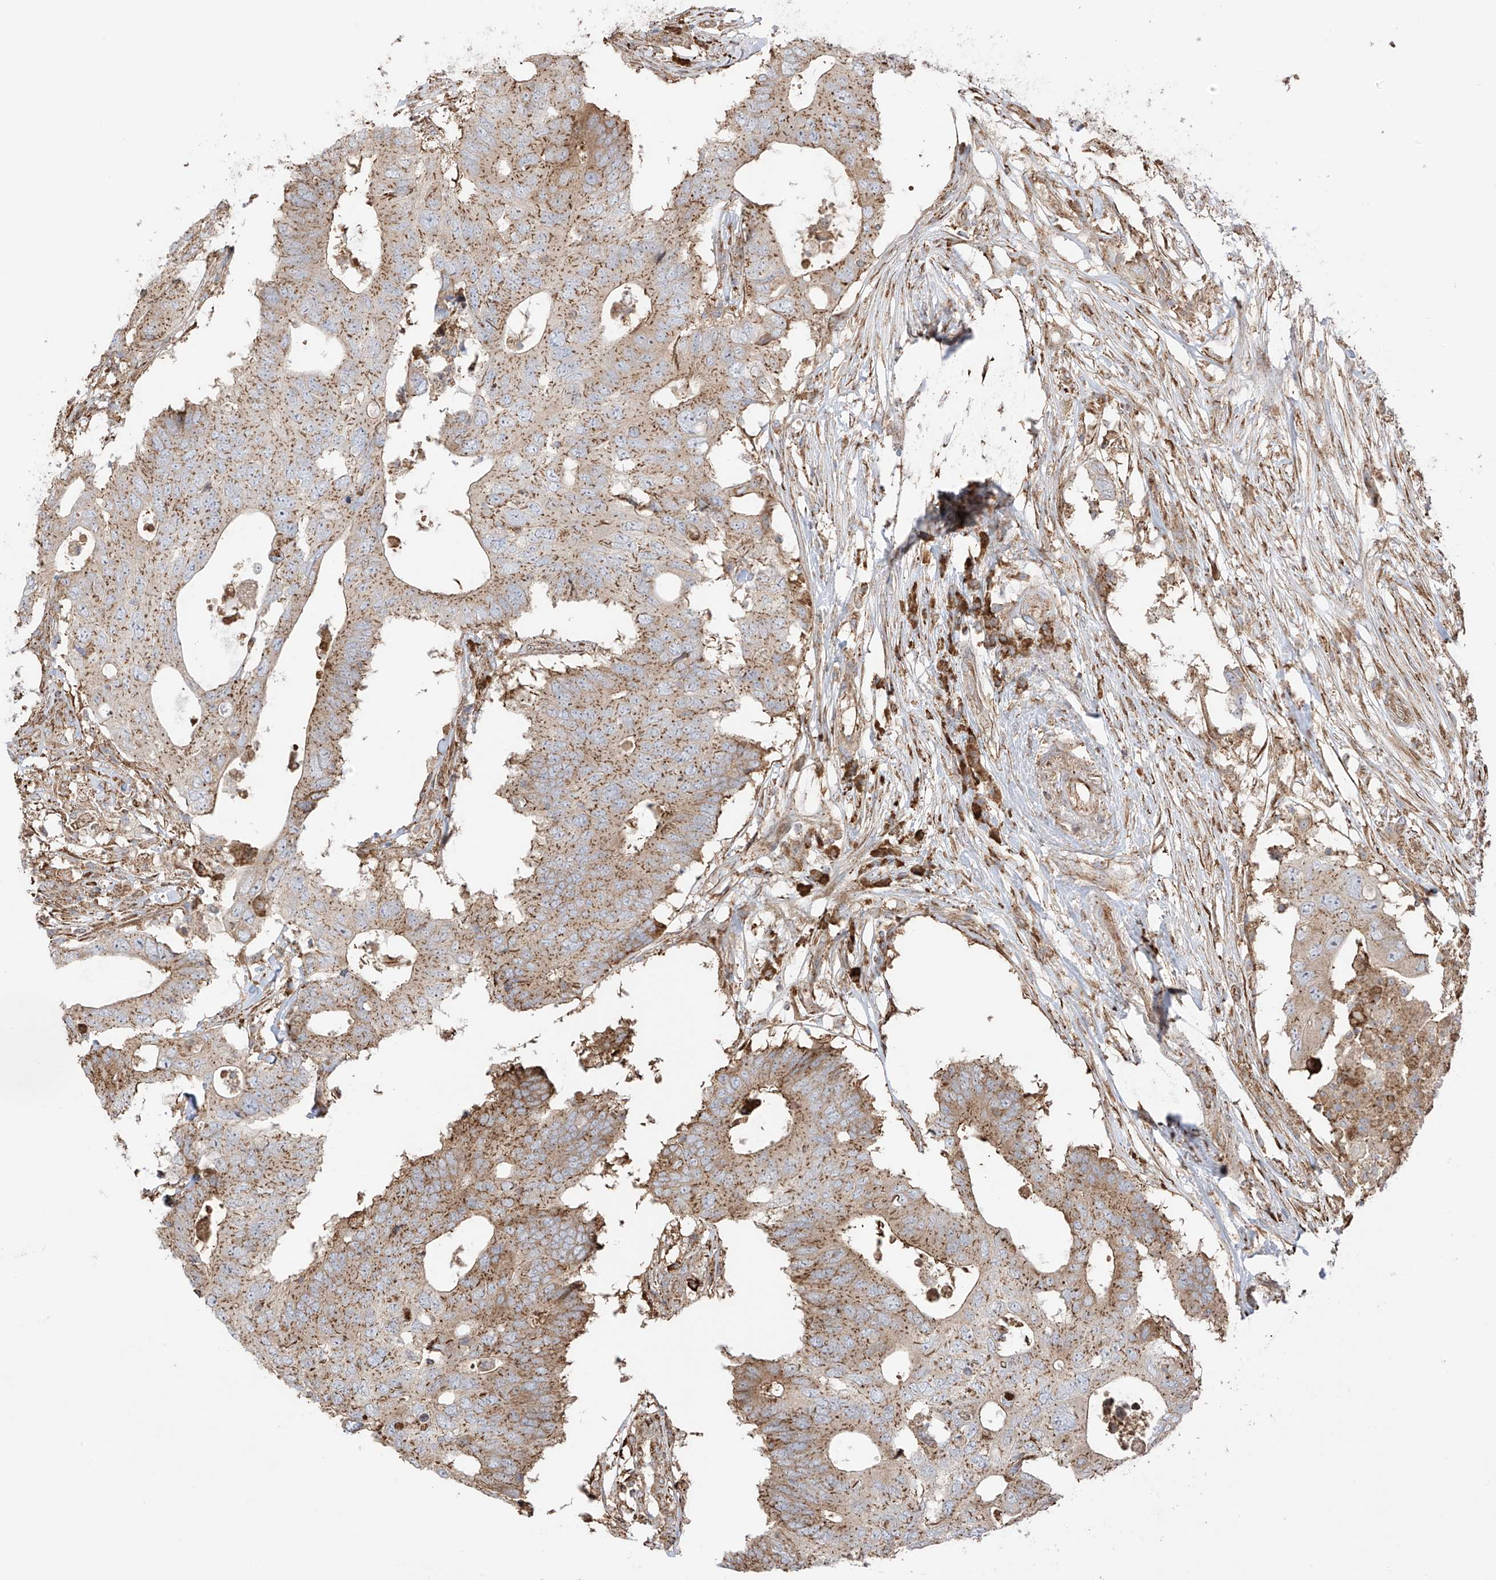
{"staining": {"intensity": "moderate", "quantity": ">75%", "location": "cytoplasmic/membranous"}, "tissue": "colorectal cancer", "cell_type": "Tumor cells", "image_type": "cancer", "snomed": [{"axis": "morphology", "description": "Adenocarcinoma, NOS"}, {"axis": "topography", "description": "Colon"}], "caption": "Adenocarcinoma (colorectal) tissue demonstrates moderate cytoplasmic/membranous staining in approximately >75% of tumor cells The staining was performed using DAB, with brown indicating positive protein expression. Nuclei are stained blue with hematoxylin.", "gene": "XKR3", "patient": {"sex": "male", "age": 71}}